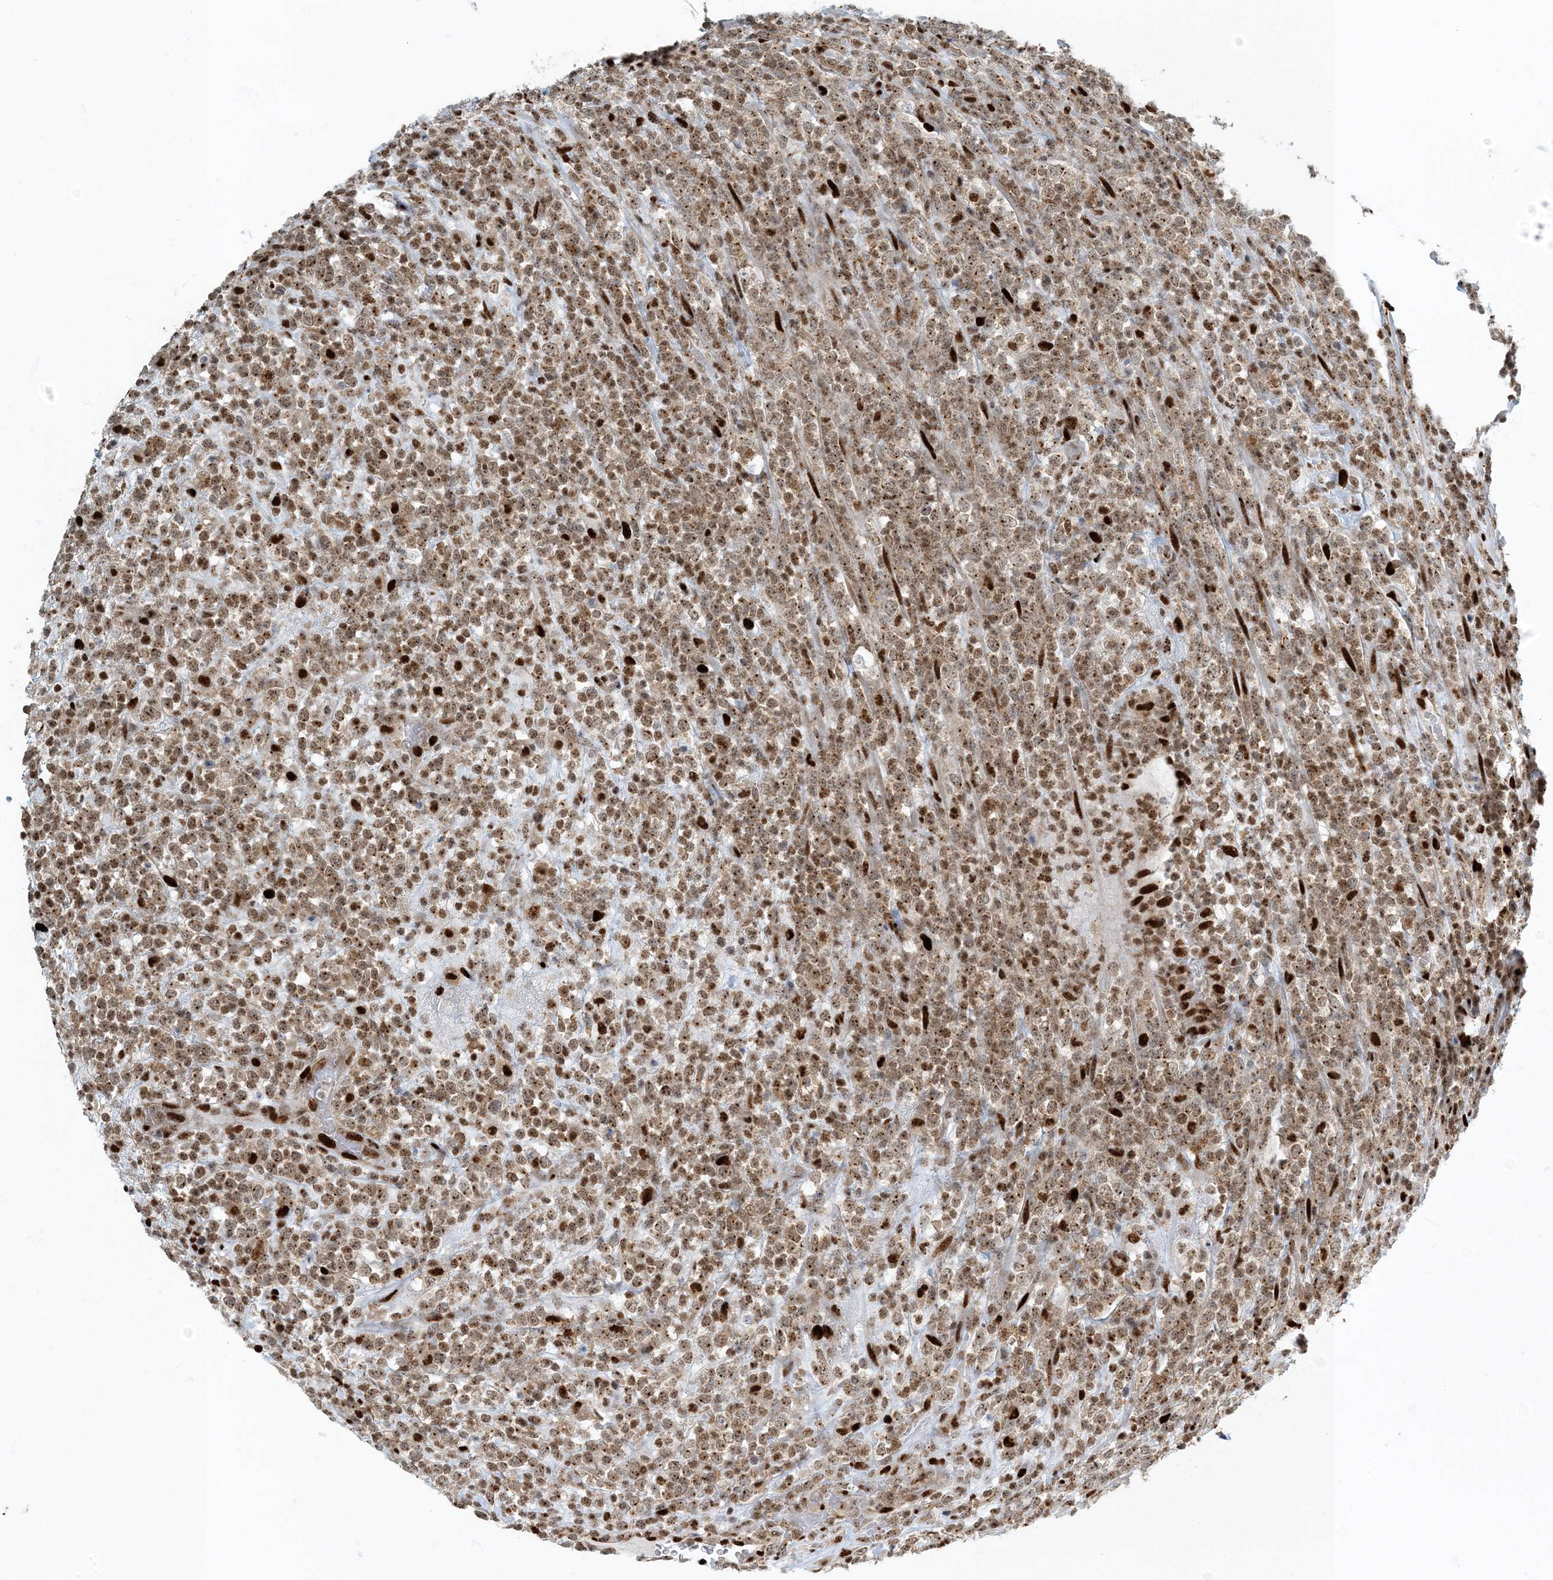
{"staining": {"intensity": "moderate", "quantity": ">75%", "location": "nuclear"}, "tissue": "lymphoma", "cell_type": "Tumor cells", "image_type": "cancer", "snomed": [{"axis": "morphology", "description": "Malignant lymphoma, non-Hodgkin's type, High grade"}, {"axis": "topography", "description": "Colon"}], "caption": "The immunohistochemical stain labels moderate nuclear expression in tumor cells of malignant lymphoma, non-Hodgkin's type (high-grade) tissue. The staining is performed using DAB brown chromogen to label protein expression. The nuclei are counter-stained blue using hematoxylin.", "gene": "MBD1", "patient": {"sex": "female", "age": 53}}